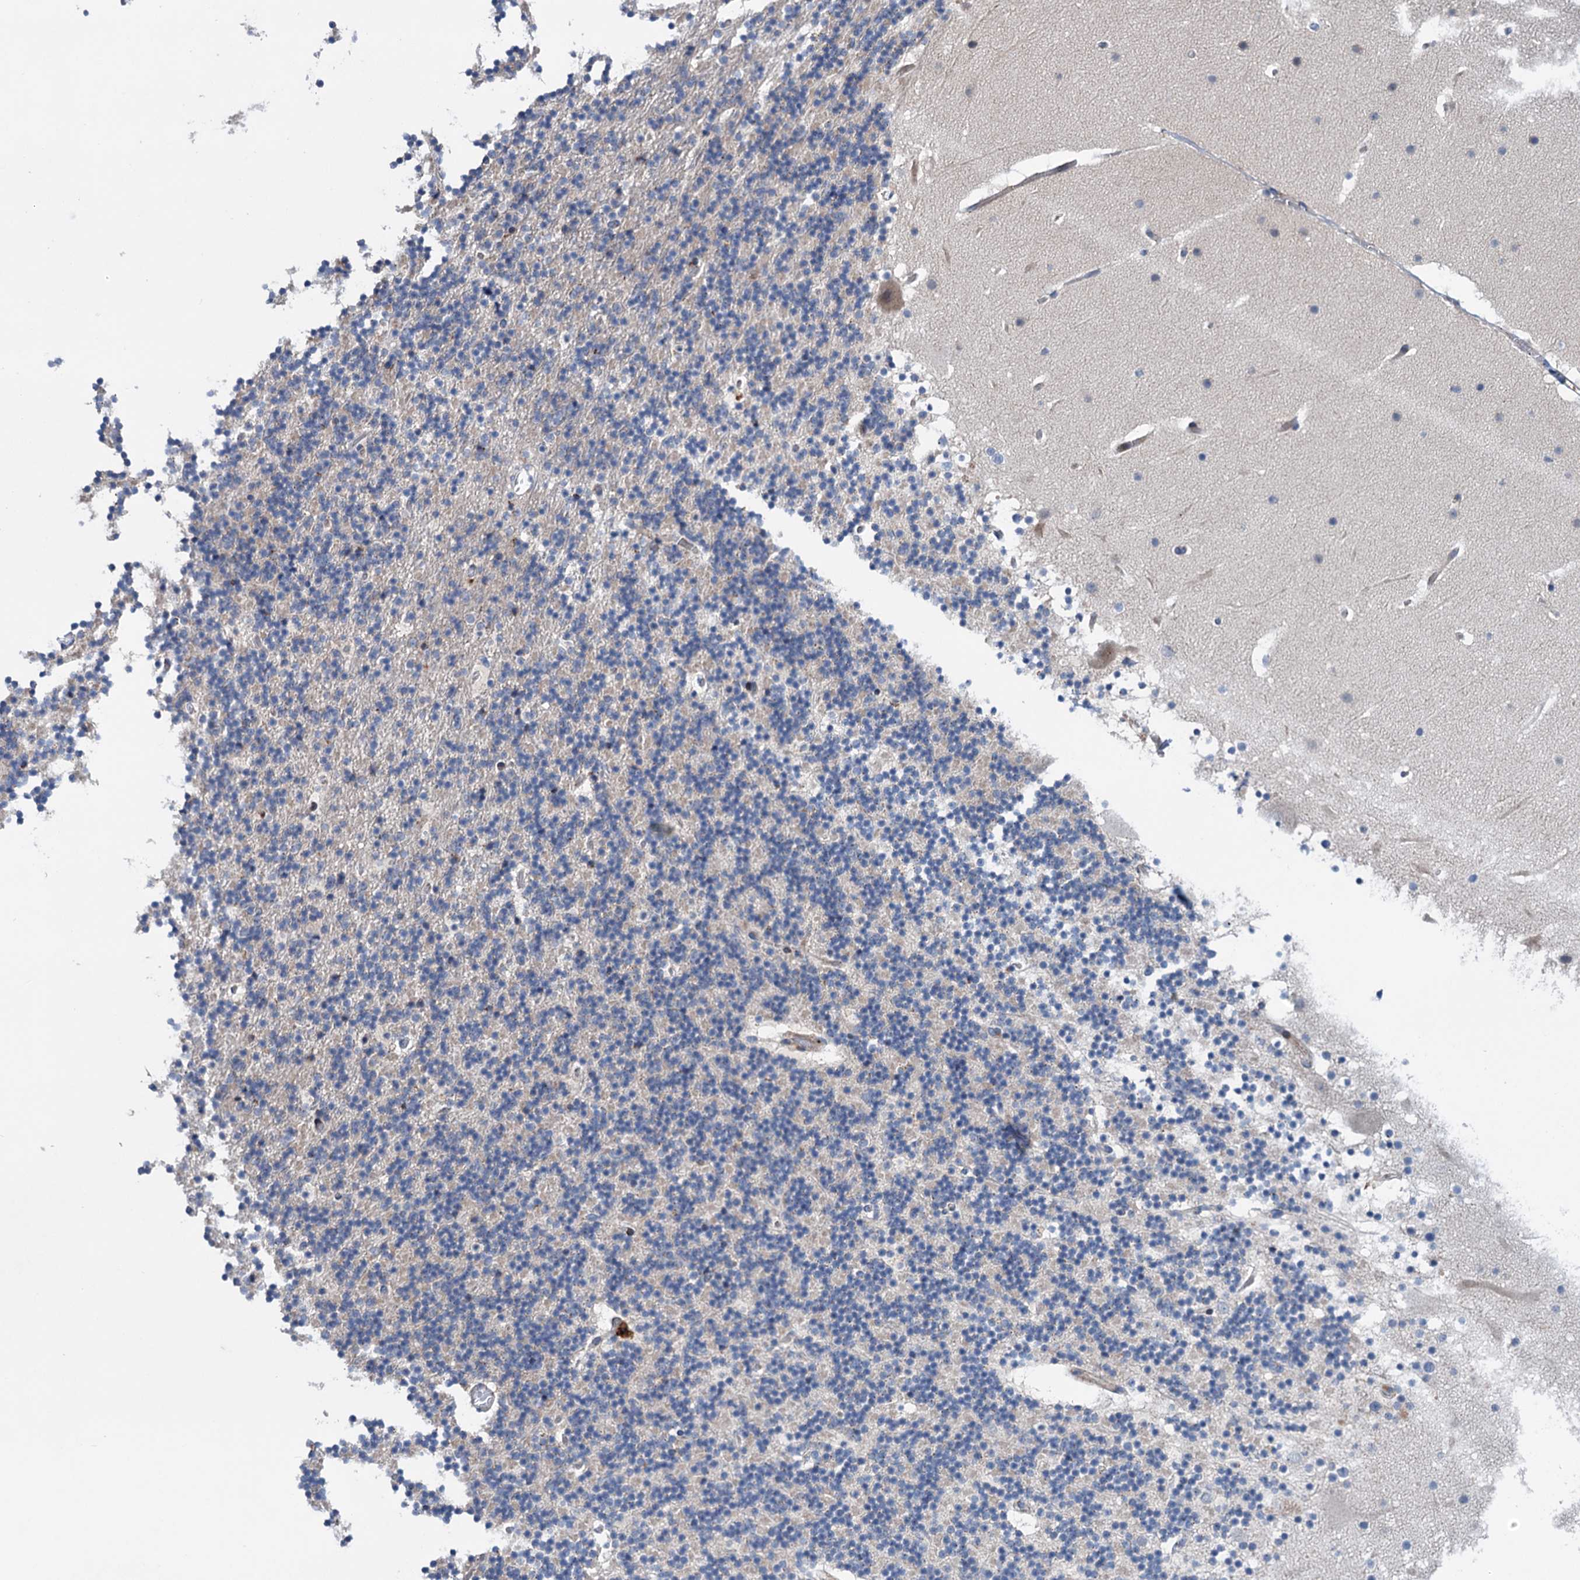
{"staining": {"intensity": "negative", "quantity": "none", "location": "none"}, "tissue": "cerebellum", "cell_type": "Cells in granular layer", "image_type": "normal", "snomed": [{"axis": "morphology", "description": "Normal tissue, NOS"}, {"axis": "topography", "description": "Cerebellum"}], "caption": "Immunohistochemistry image of normal cerebellum: cerebellum stained with DAB (3,3'-diaminobenzidine) shows no significant protein expression in cells in granular layer. Brightfield microscopy of immunohistochemistry (IHC) stained with DAB (brown) and hematoxylin (blue), captured at high magnification.", "gene": "NCAPD2", "patient": {"sex": "male", "age": 57}}